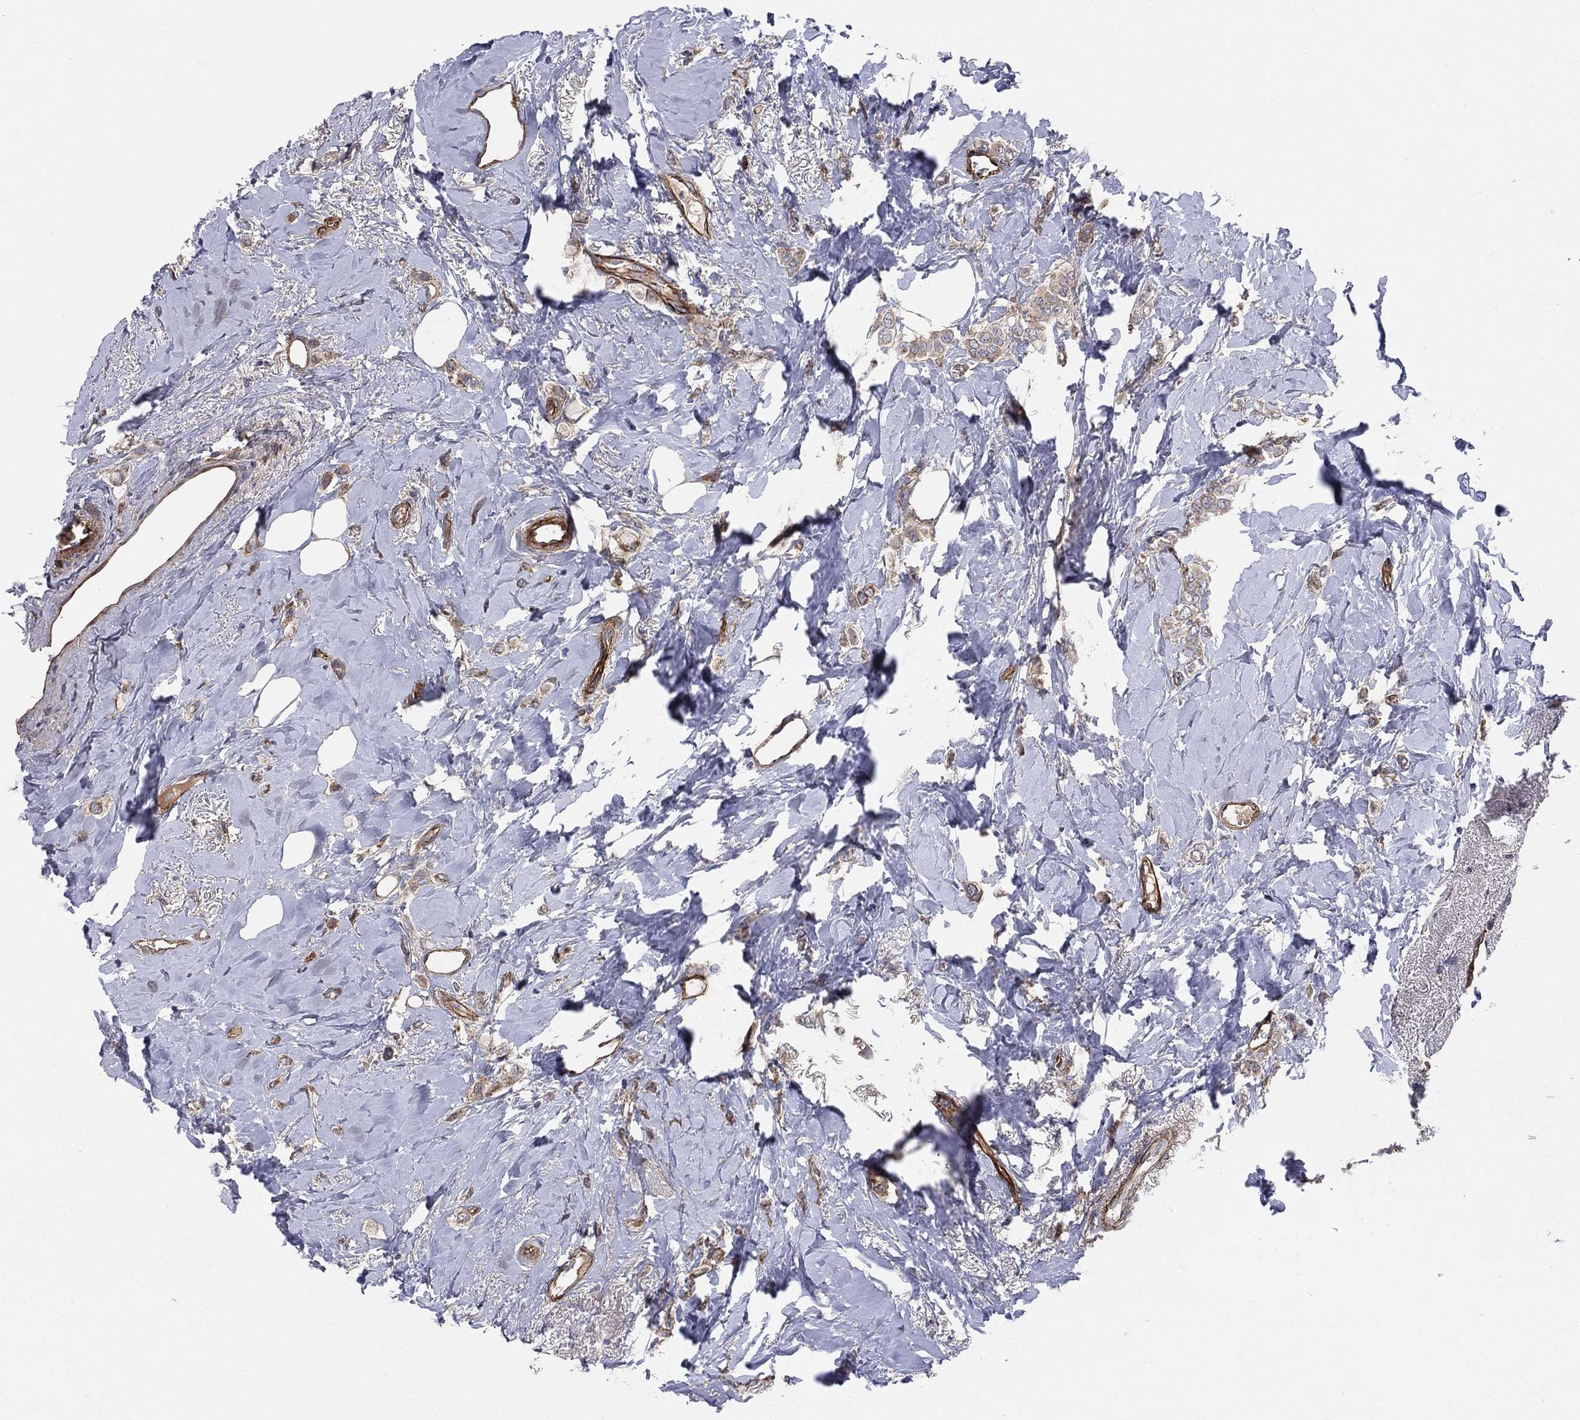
{"staining": {"intensity": "weak", "quantity": "25%-75%", "location": "cytoplasmic/membranous"}, "tissue": "breast cancer", "cell_type": "Tumor cells", "image_type": "cancer", "snomed": [{"axis": "morphology", "description": "Lobular carcinoma"}, {"axis": "topography", "description": "Breast"}], "caption": "A low amount of weak cytoplasmic/membranous staining is seen in about 25%-75% of tumor cells in breast cancer tissue.", "gene": "ENTPD1", "patient": {"sex": "female", "age": 66}}